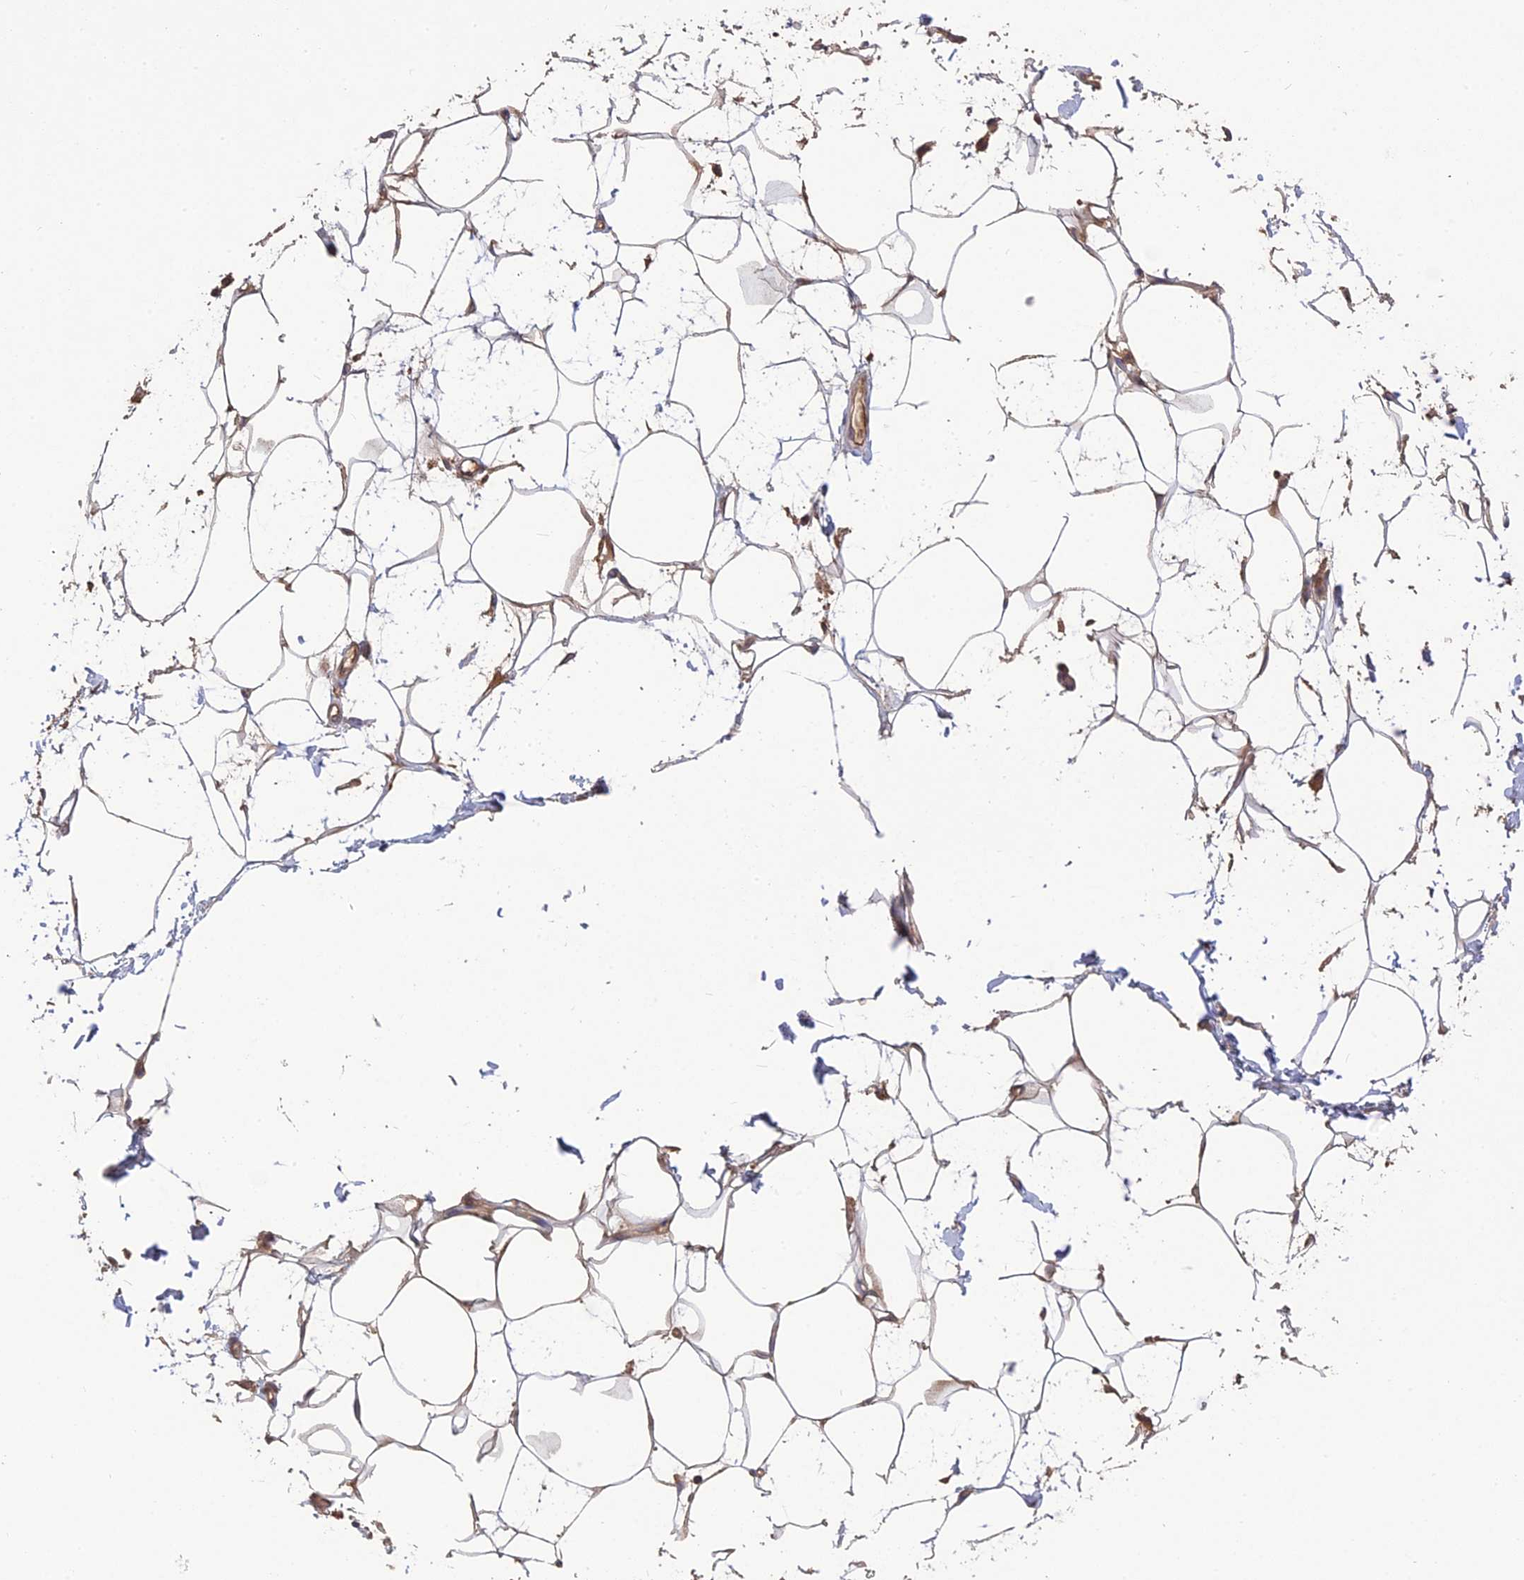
{"staining": {"intensity": "moderate", "quantity": ">75%", "location": "cytoplasmic/membranous"}, "tissue": "adipose tissue", "cell_type": "Adipocytes", "image_type": "normal", "snomed": [{"axis": "morphology", "description": "Normal tissue, NOS"}, {"axis": "morphology", "description": "Adenocarcinoma, NOS"}, {"axis": "topography", "description": "Rectum"}, {"axis": "topography", "description": "Vagina"}, {"axis": "topography", "description": "Peripheral nerve tissue"}], "caption": "Benign adipose tissue shows moderate cytoplasmic/membranous positivity in about >75% of adipocytes, visualized by immunohistochemistry.", "gene": "ARHGAP40", "patient": {"sex": "female", "age": 71}}